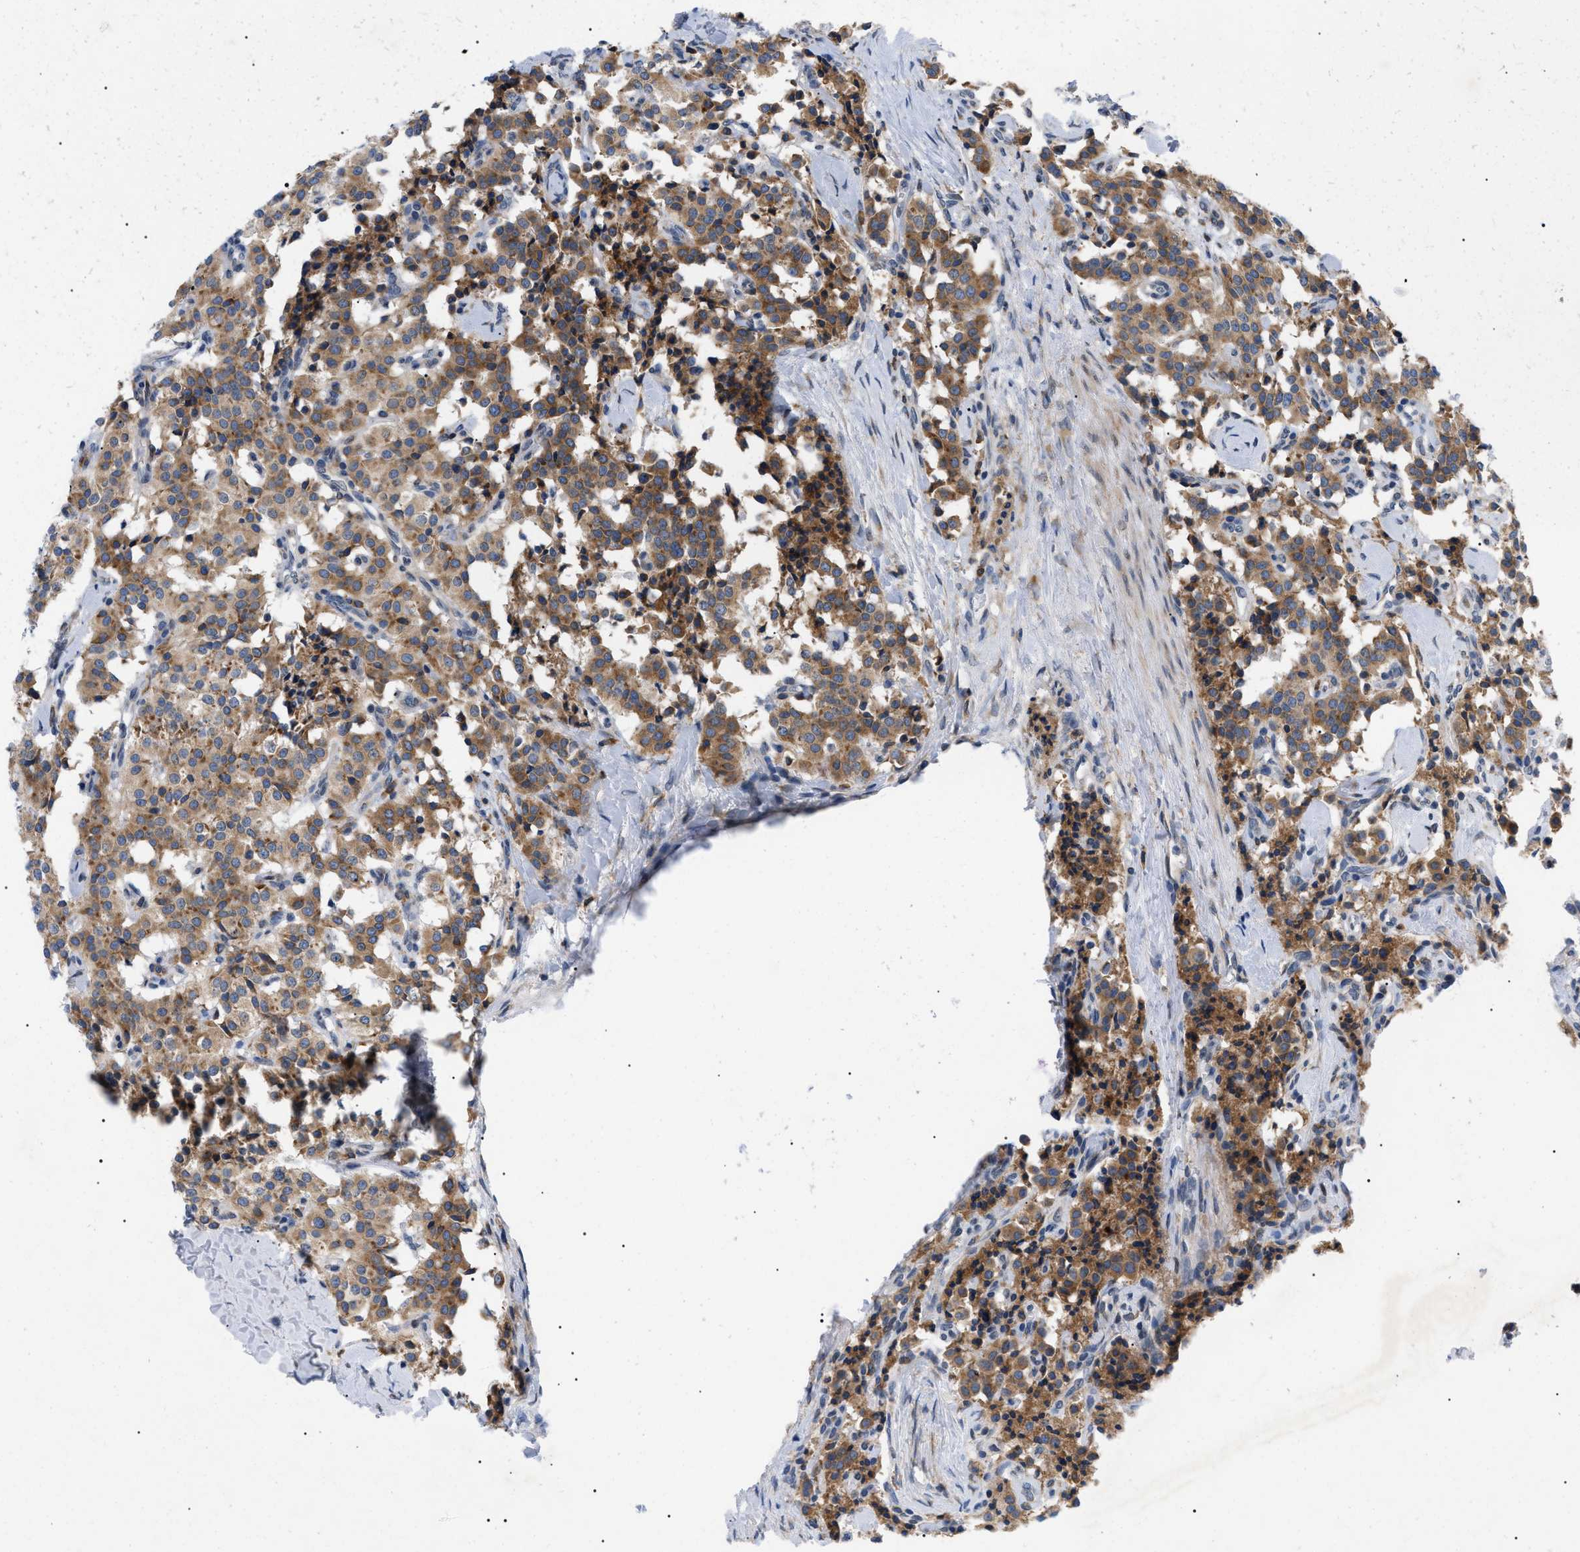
{"staining": {"intensity": "moderate", "quantity": ">75%", "location": "cytoplasmic/membranous"}, "tissue": "carcinoid", "cell_type": "Tumor cells", "image_type": "cancer", "snomed": [{"axis": "morphology", "description": "Carcinoid, malignant, NOS"}, {"axis": "topography", "description": "Lung"}], "caption": "The photomicrograph shows staining of malignant carcinoid, revealing moderate cytoplasmic/membranous protein expression (brown color) within tumor cells.", "gene": "DERL1", "patient": {"sex": "male", "age": 30}}